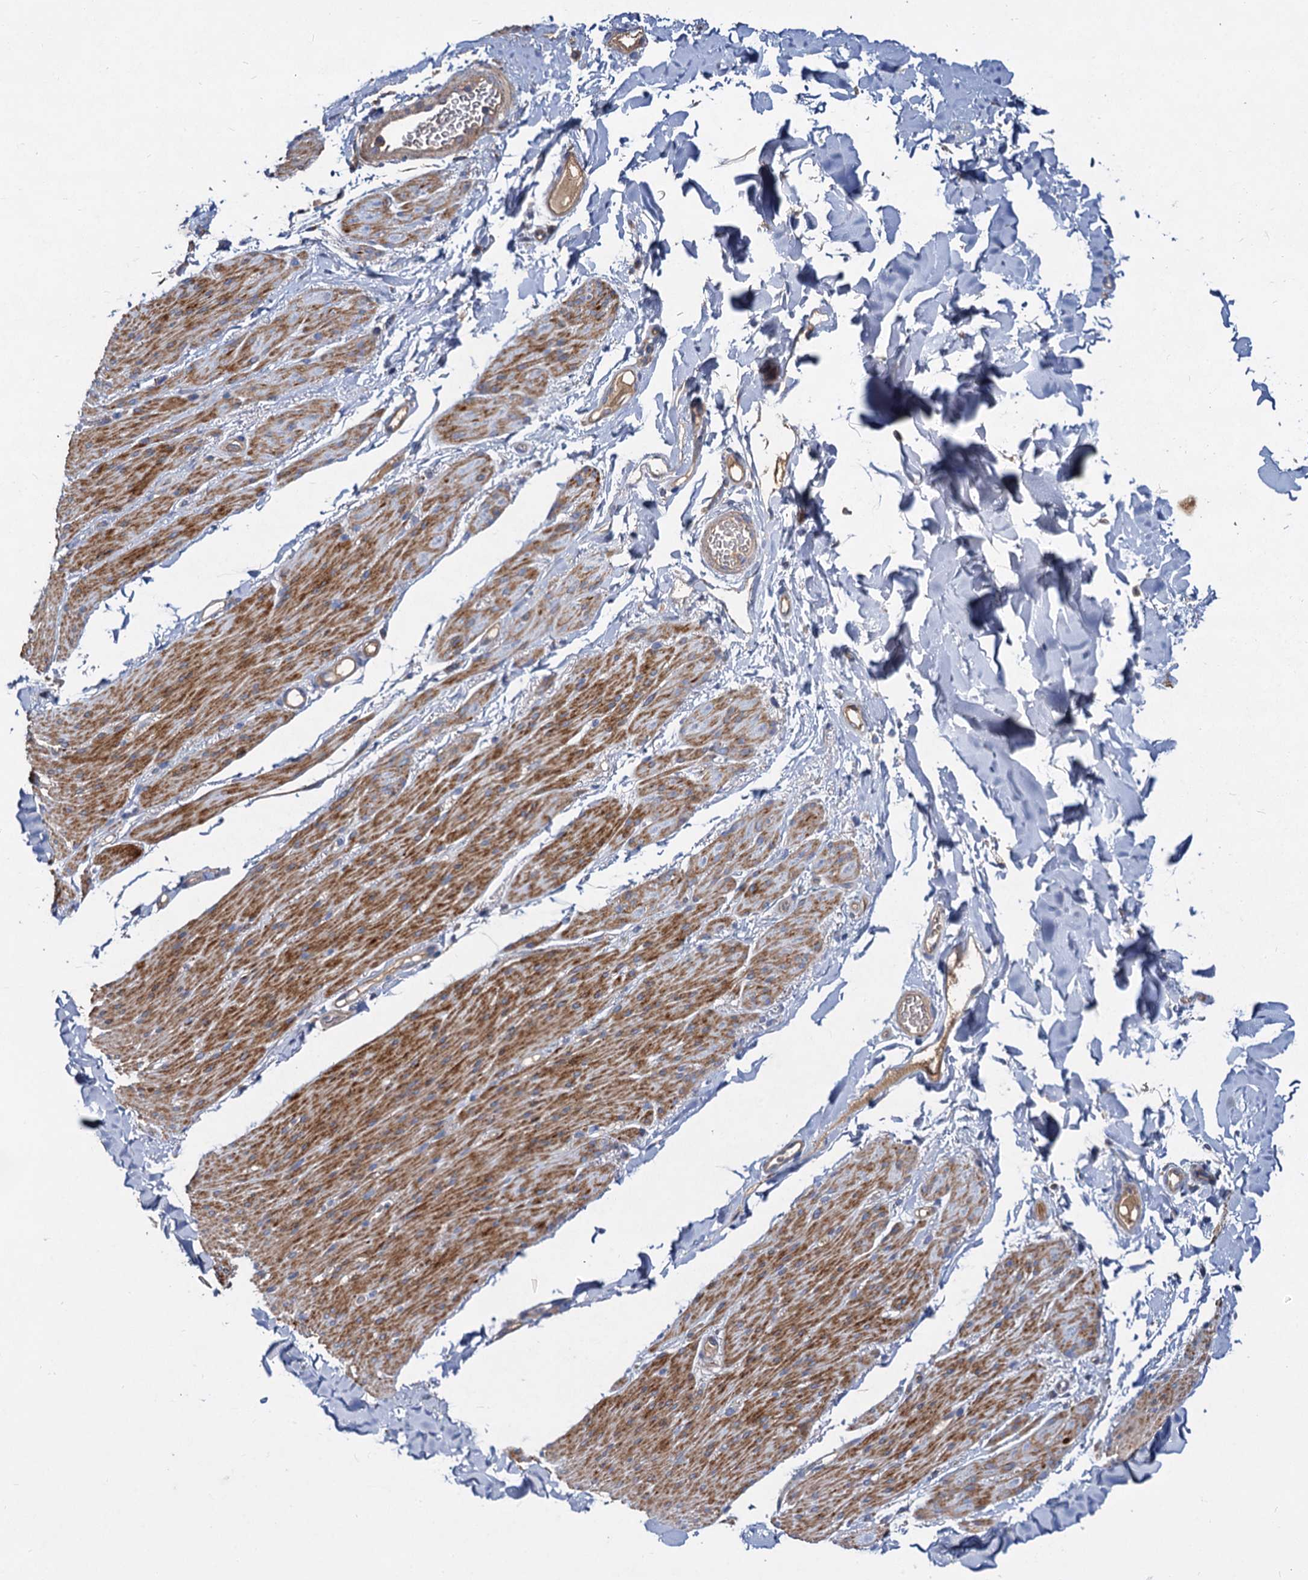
{"staining": {"intensity": "moderate", "quantity": ">75%", "location": "cytoplasmic/membranous"}, "tissue": "smooth muscle", "cell_type": "Smooth muscle cells", "image_type": "normal", "snomed": [{"axis": "morphology", "description": "Normal tissue, NOS"}, {"axis": "topography", "description": "Colon"}, {"axis": "topography", "description": "Peripheral nerve tissue"}], "caption": "A histopathology image of human smooth muscle stained for a protein displays moderate cytoplasmic/membranous brown staining in smooth muscle cells. The staining was performed using DAB (3,3'-diaminobenzidine), with brown indicating positive protein expression. Nuclei are stained blue with hematoxylin.", "gene": "ALKBH7", "patient": {"sex": "female", "age": 61}}